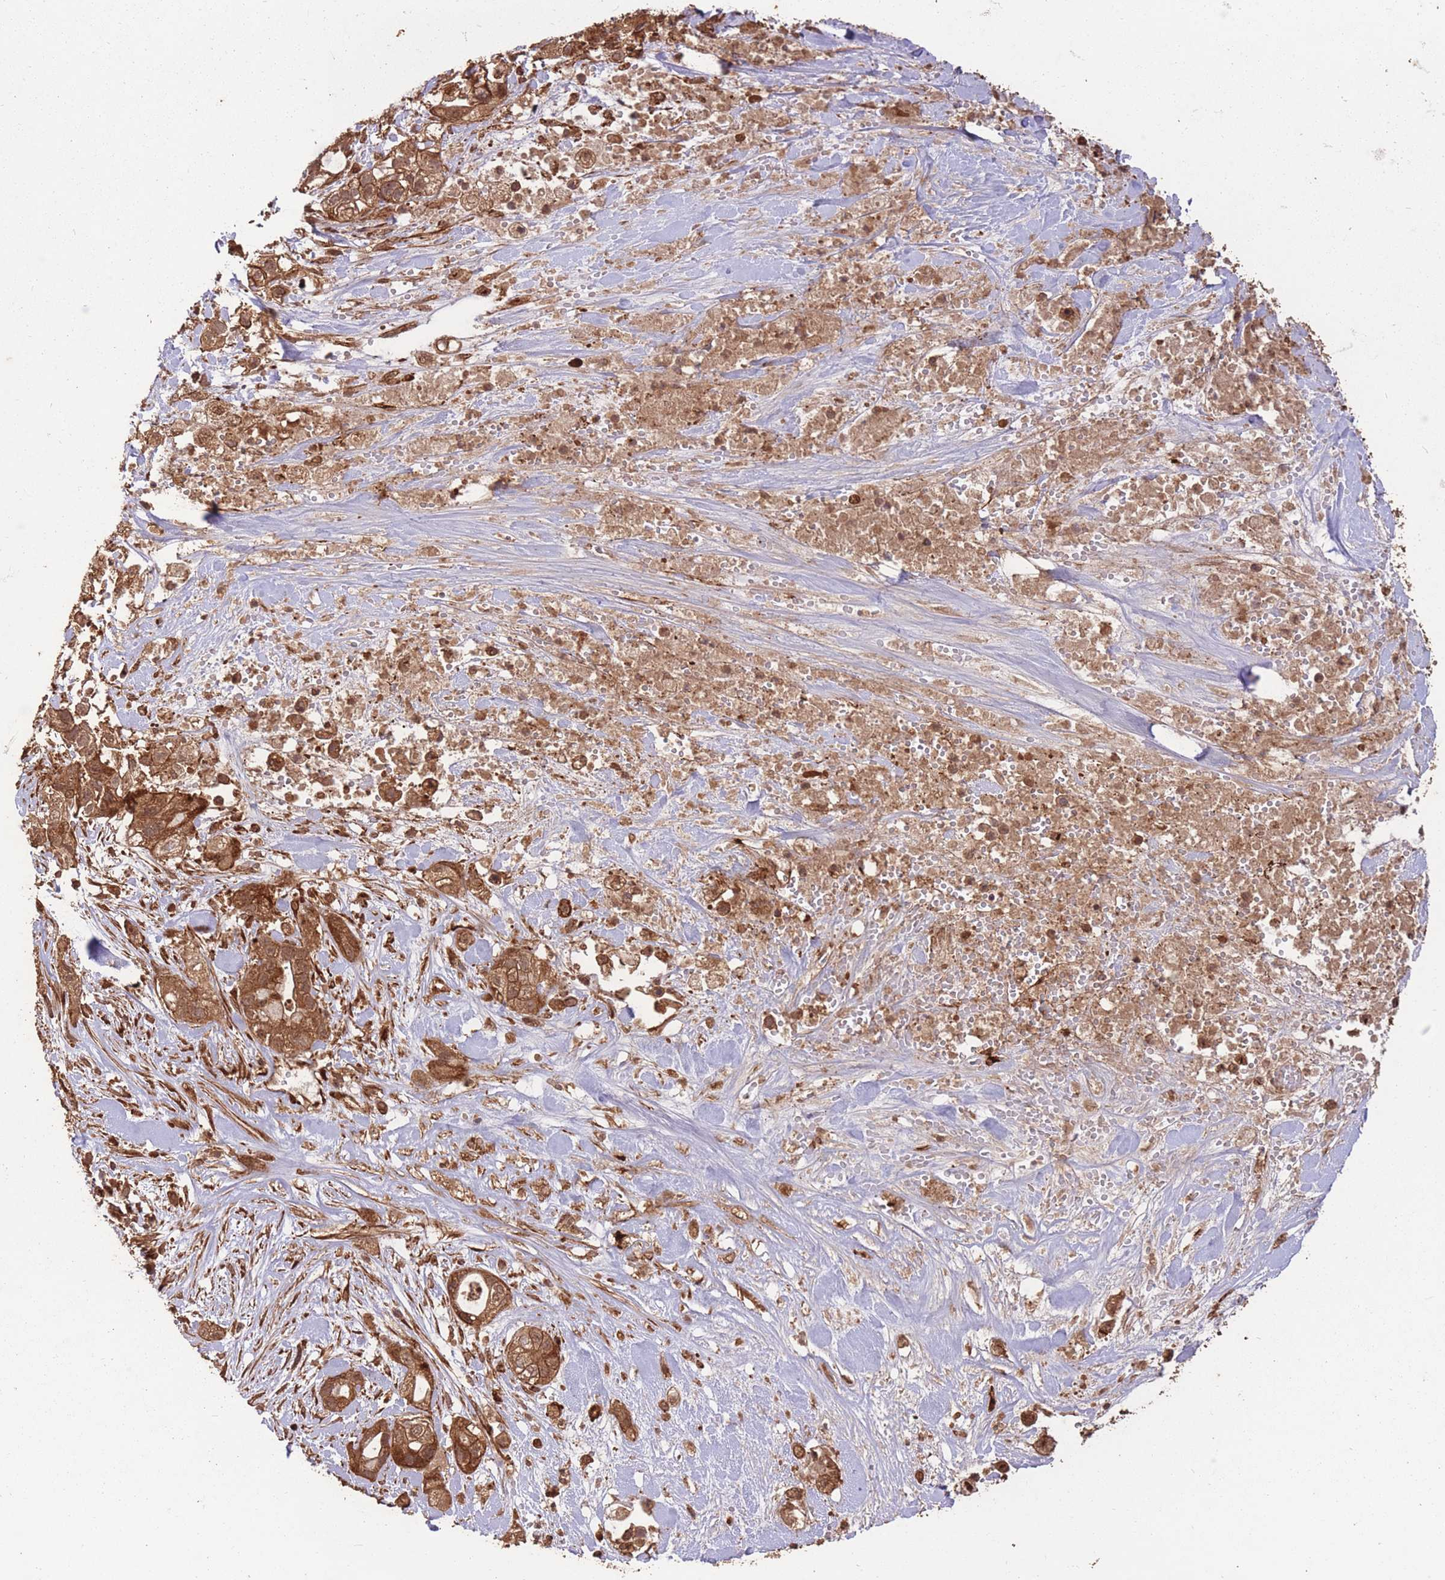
{"staining": {"intensity": "strong", "quantity": ">75%", "location": "cytoplasmic/membranous"}, "tissue": "pancreatic cancer", "cell_type": "Tumor cells", "image_type": "cancer", "snomed": [{"axis": "morphology", "description": "Adenocarcinoma, NOS"}, {"axis": "topography", "description": "Pancreas"}], "caption": "A brown stain highlights strong cytoplasmic/membranous positivity of a protein in pancreatic adenocarcinoma tumor cells.", "gene": "ERBB3", "patient": {"sex": "male", "age": 44}}